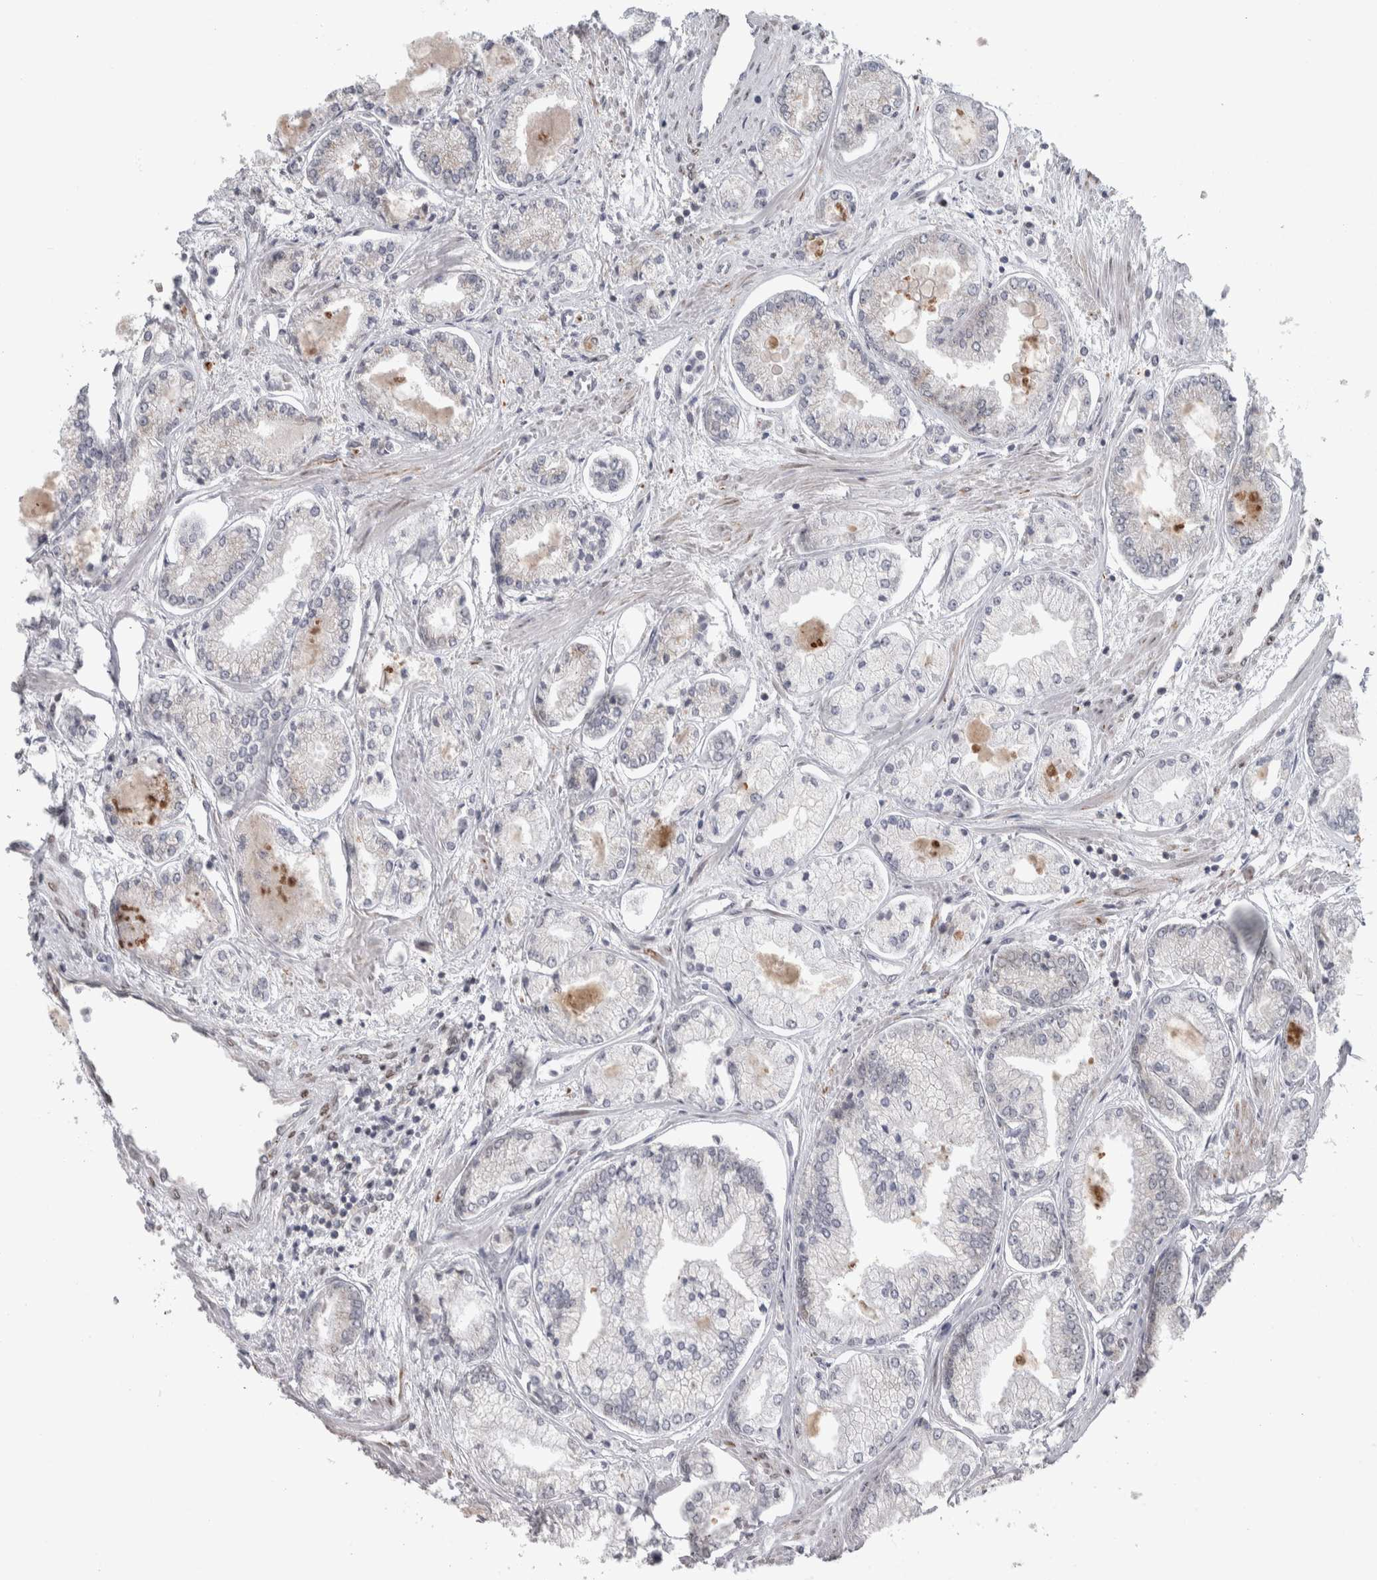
{"staining": {"intensity": "negative", "quantity": "none", "location": "none"}, "tissue": "prostate cancer", "cell_type": "Tumor cells", "image_type": "cancer", "snomed": [{"axis": "morphology", "description": "Adenocarcinoma, Low grade"}, {"axis": "topography", "description": "Prostate"}], "caption": "DAB (3,3'-diaminobenzidine) immunohistochemical staining of prostate cancer (low-grade adenocarcinoma) reveals no significant staining in tumor cells.", "gene": "SIGMAR1", "patient": {"sex": "male", "age": 52}}